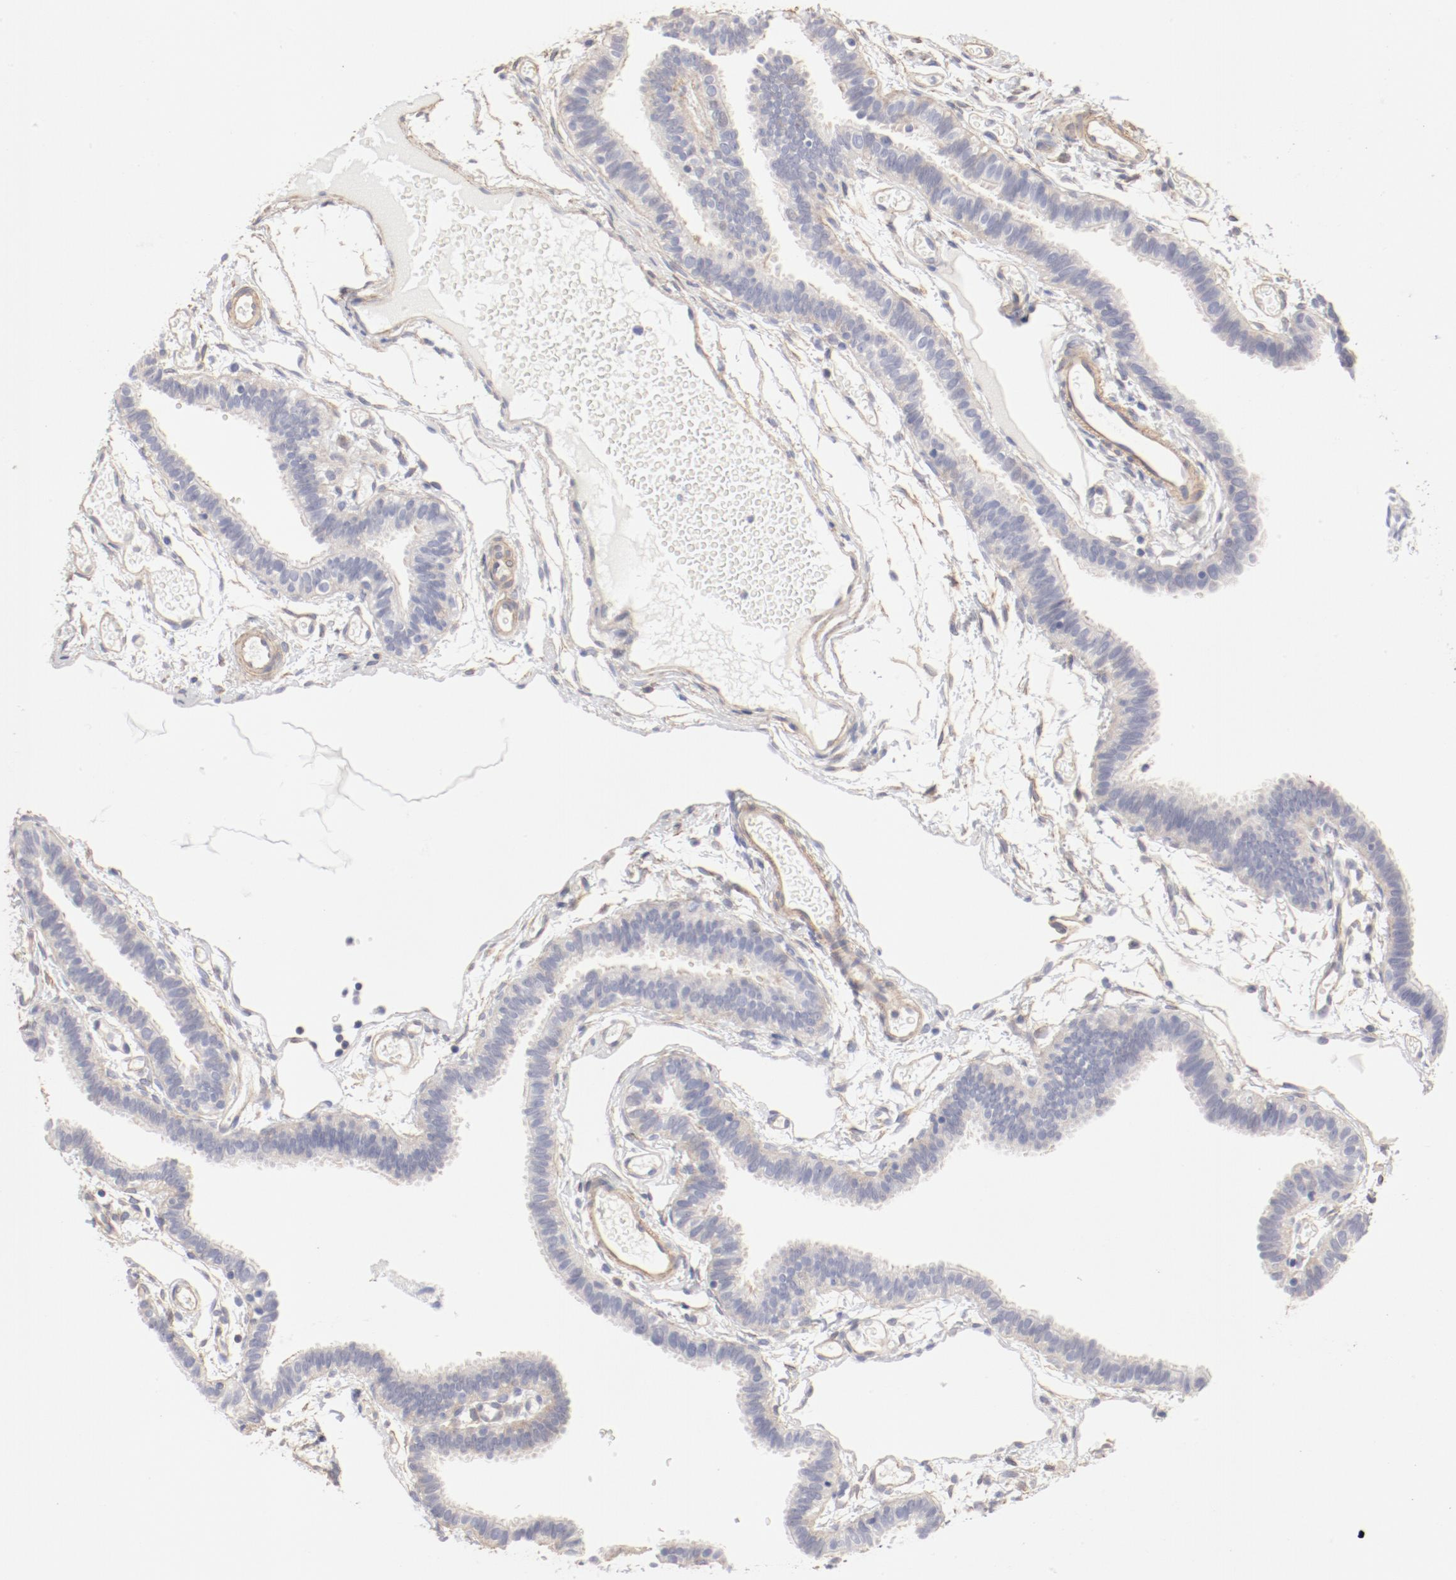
{"staining": {"intensity": "negative", "quantity": "none", "location": "none"}, "tissue": "fallopian tube", "cell_type": "Glandular cells", "image_type": "normal", "snomed": [{"axis": "morphology", "description": "Normal tissue, NOS"}, {"axis": "topography", "description": "Fallopian tube"}], "caption": "Normal fallopian tube was stained to show a protein in brown. There is no significant positivity in glandular cells. The staining is performed using DAB brown chromogen with nuclei counter-stained in using hematoxylin.", "gene": "LAX1", "patient": {"sex": "female", "age": 29}}